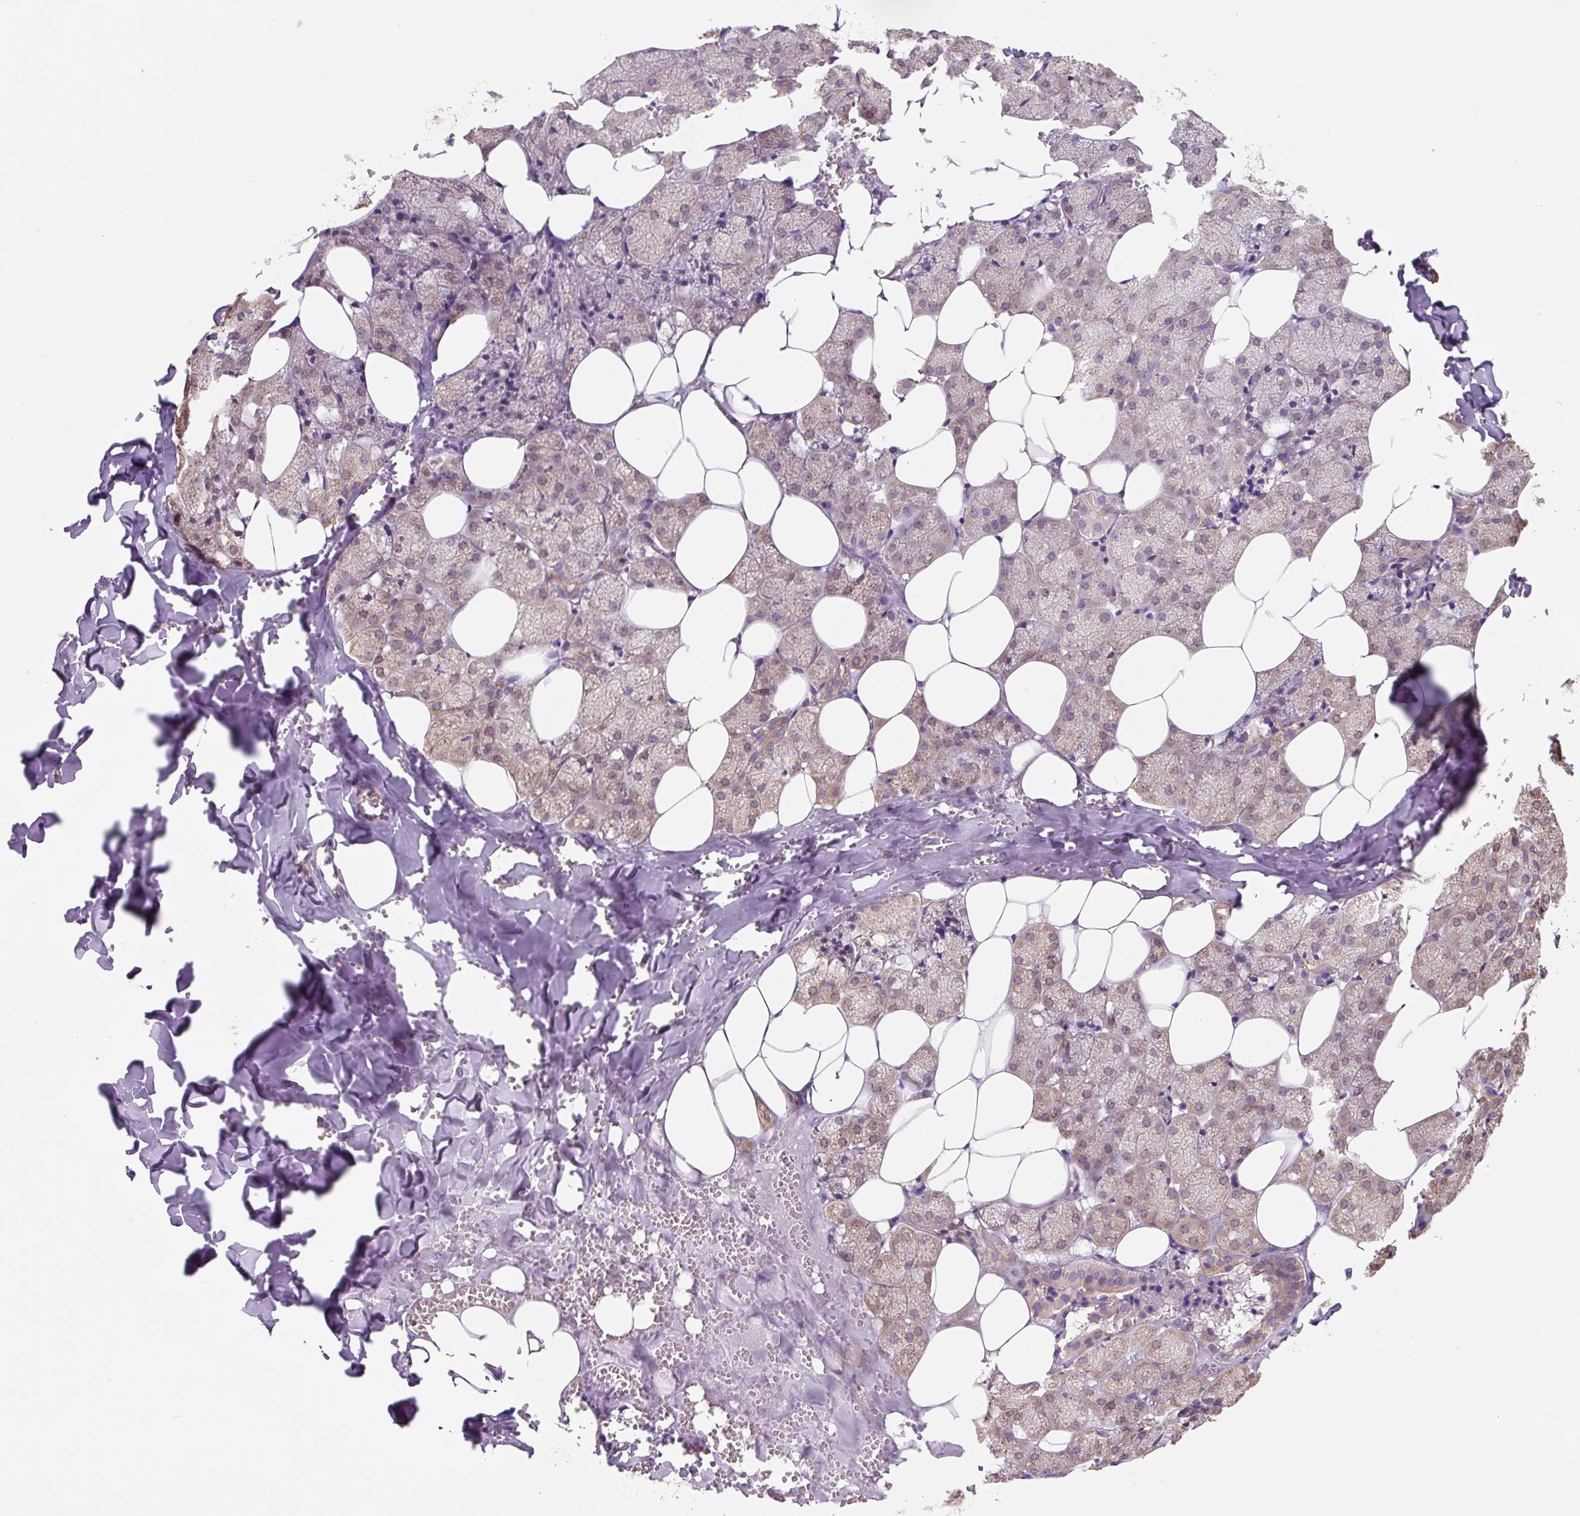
{"staining": {"intensity": "moderate", "quantity": "25%-75%", "location": "cytoplasmic/membranous"}, "tissue": "salivary gland", "cell_type": "Glandular cells", "image_type": "normal", "snomed": [{"axis": "morphology", "description": "Normal tissue, NOS"}, {"axis": "topography", "description": "Salivary gland"}, {"axis": "topography", "description": "Peripheral nerve tissue"}], "caption": "About 25%-75% of glandular cells in benign salivary gland demonstrate moderate cytoplasmic/membranous protein positivity as visualized by brown immunohistochemical staining.", "gene": "ASRGL1", "patient": {"sex": "male", "age": 38}}